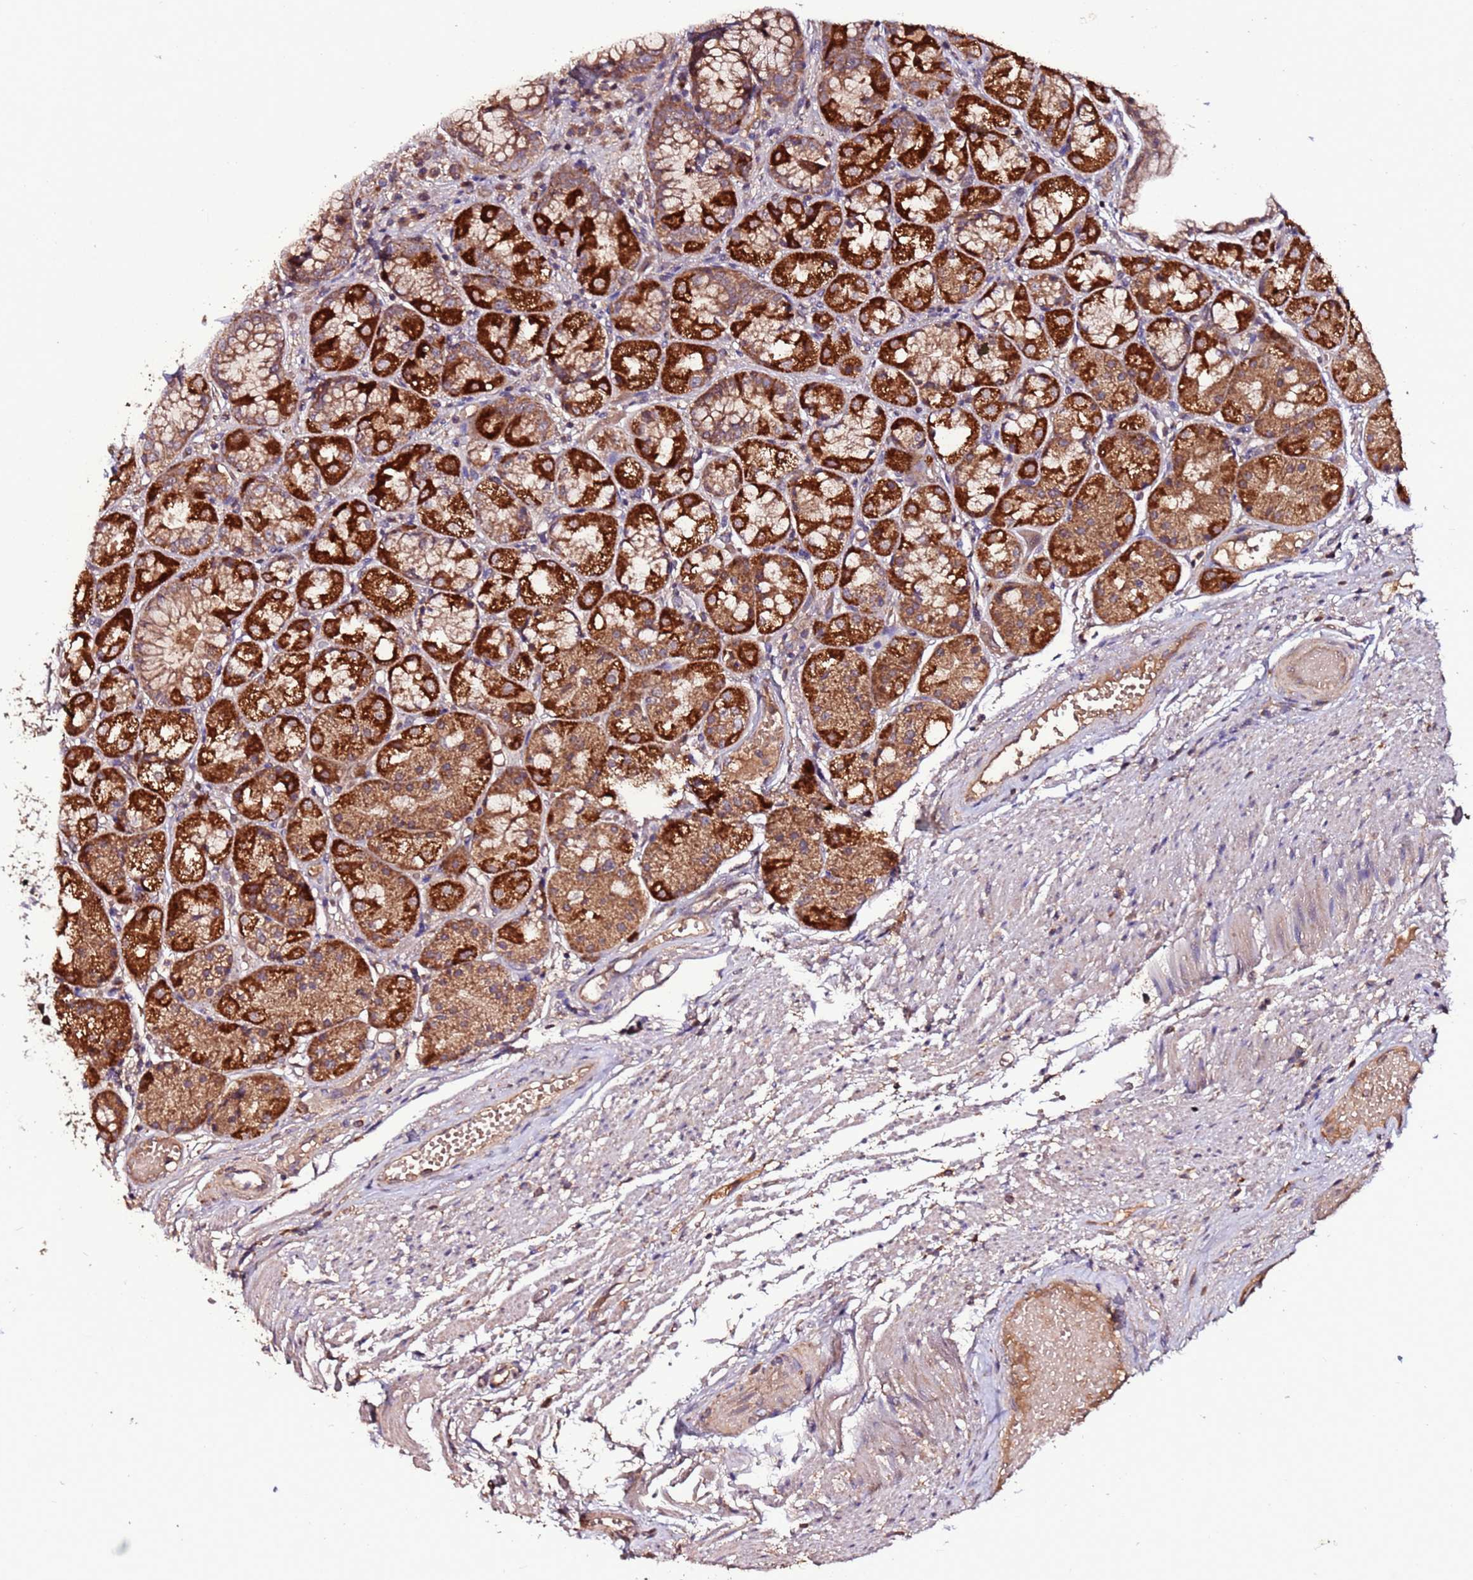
{"staining": {"intensity": "strong", "quantity": ">75%", "location": "cytoplasmic/membranous"}, "tissue": "stomach", "cell_type": "Glandular cells", "image_type": "normal", "snomed": [{"axis": "morphology", "description": "Normal tissue, NOS"}, {"axis": "topography", "description": "Stomach, upper"}], "caption": "Stomach stained with DAB IHC exhibits high levels of strong cytoplasmic/membranous expression in about >75% of glandular cells. The staining is performed using DAB brown chromogen to label protein expression. The nuclei are counter-stained blue using hematoxylin.", "gene": "RPS15A", "patient": {"sex": "male", "age": 72}}